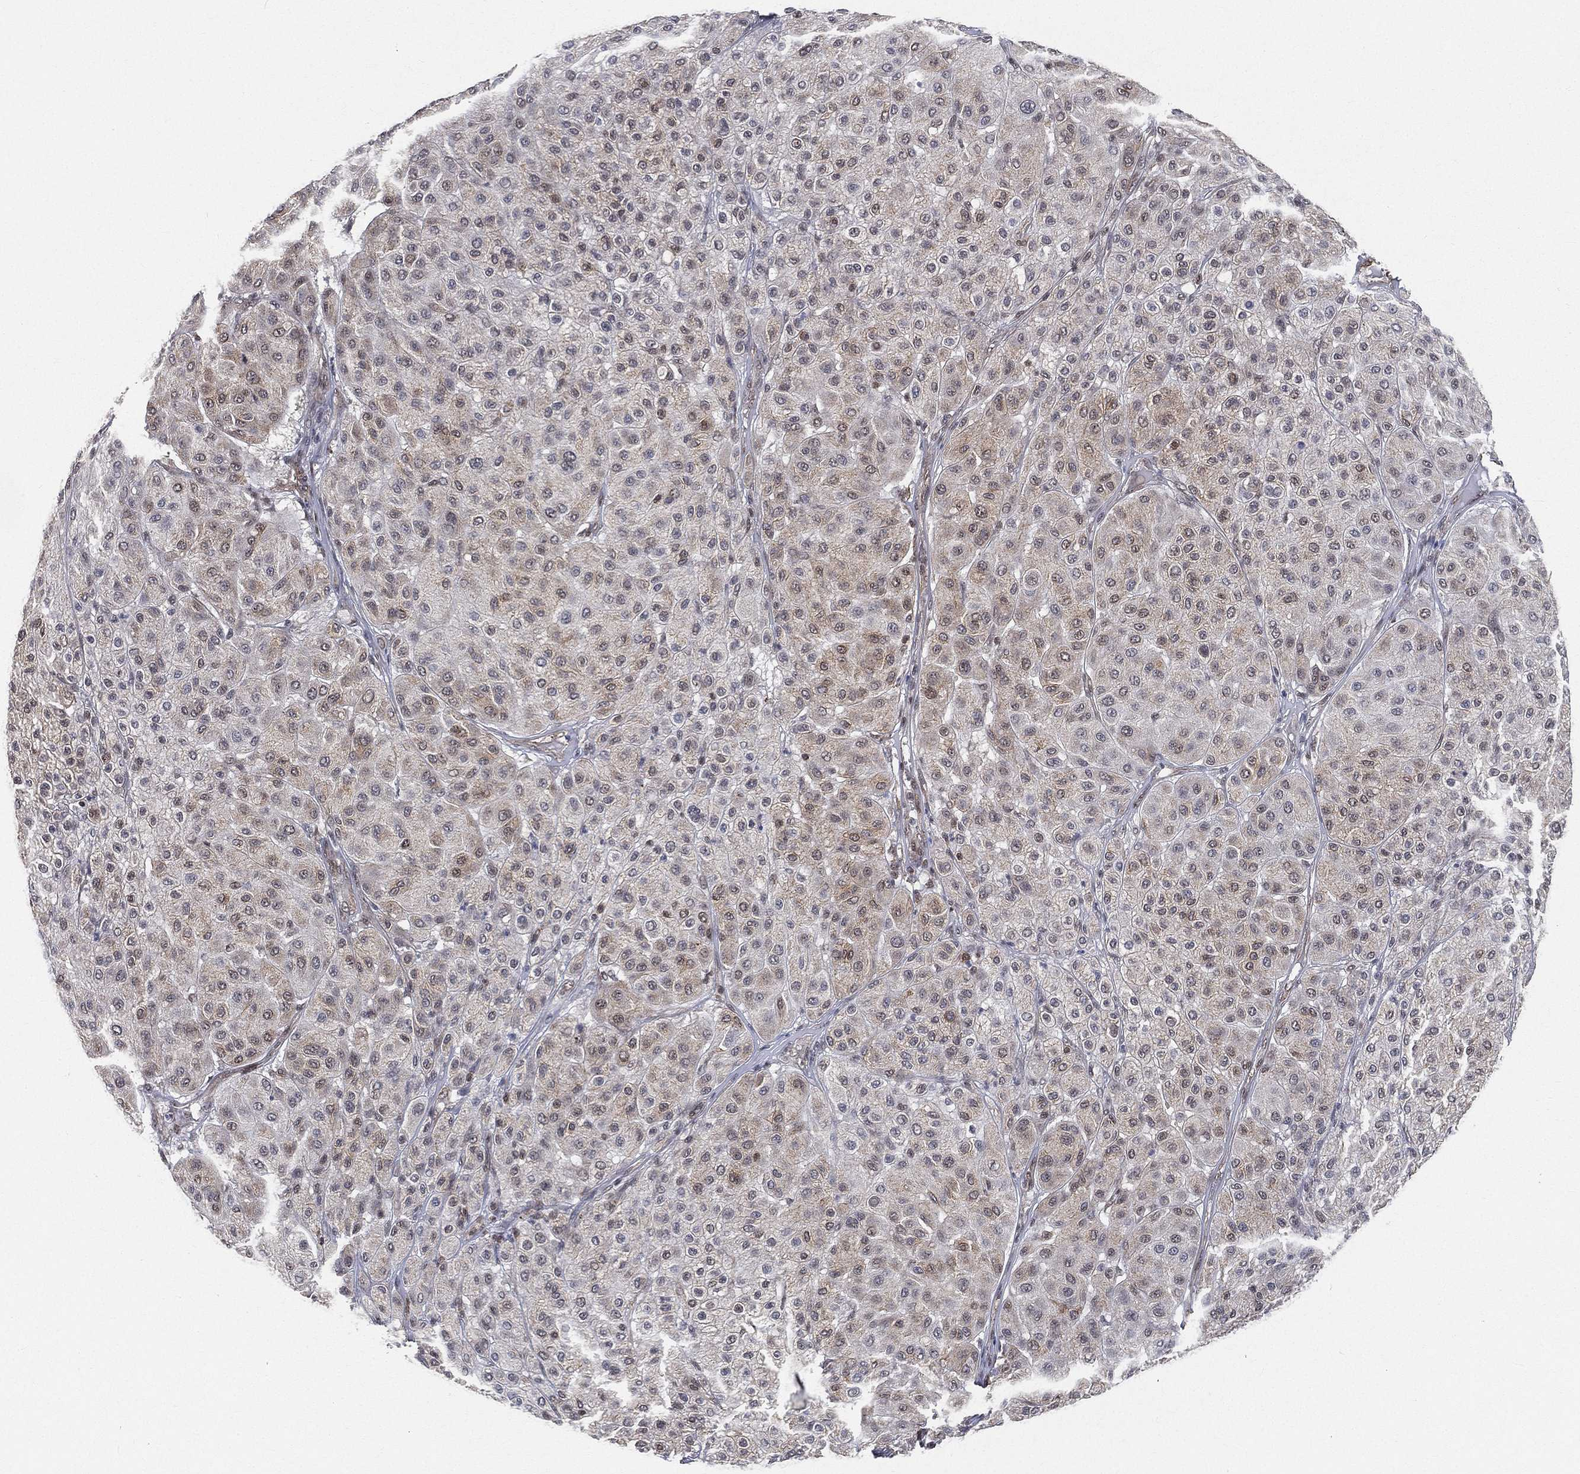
{"staining": {"intensity": "weak", "quantity": "<25%", "location": "cytoplasmic/membranous,nuclear"}, "tissue": "melanoma", "cell_type": "Tumor cells", "image_type": "cancer", "snomed": [{"axis": "morphology", "description": "Malignant melanoma, Metastatic site"}, {"axis": "topography", "description": "Smooth muscle"}], "caption": "Histopathology image shows no protein staining in tumor cells of melanoma tissue.", "gene": "RSRC2", "patient": {"sex": "male", "age": 41}}